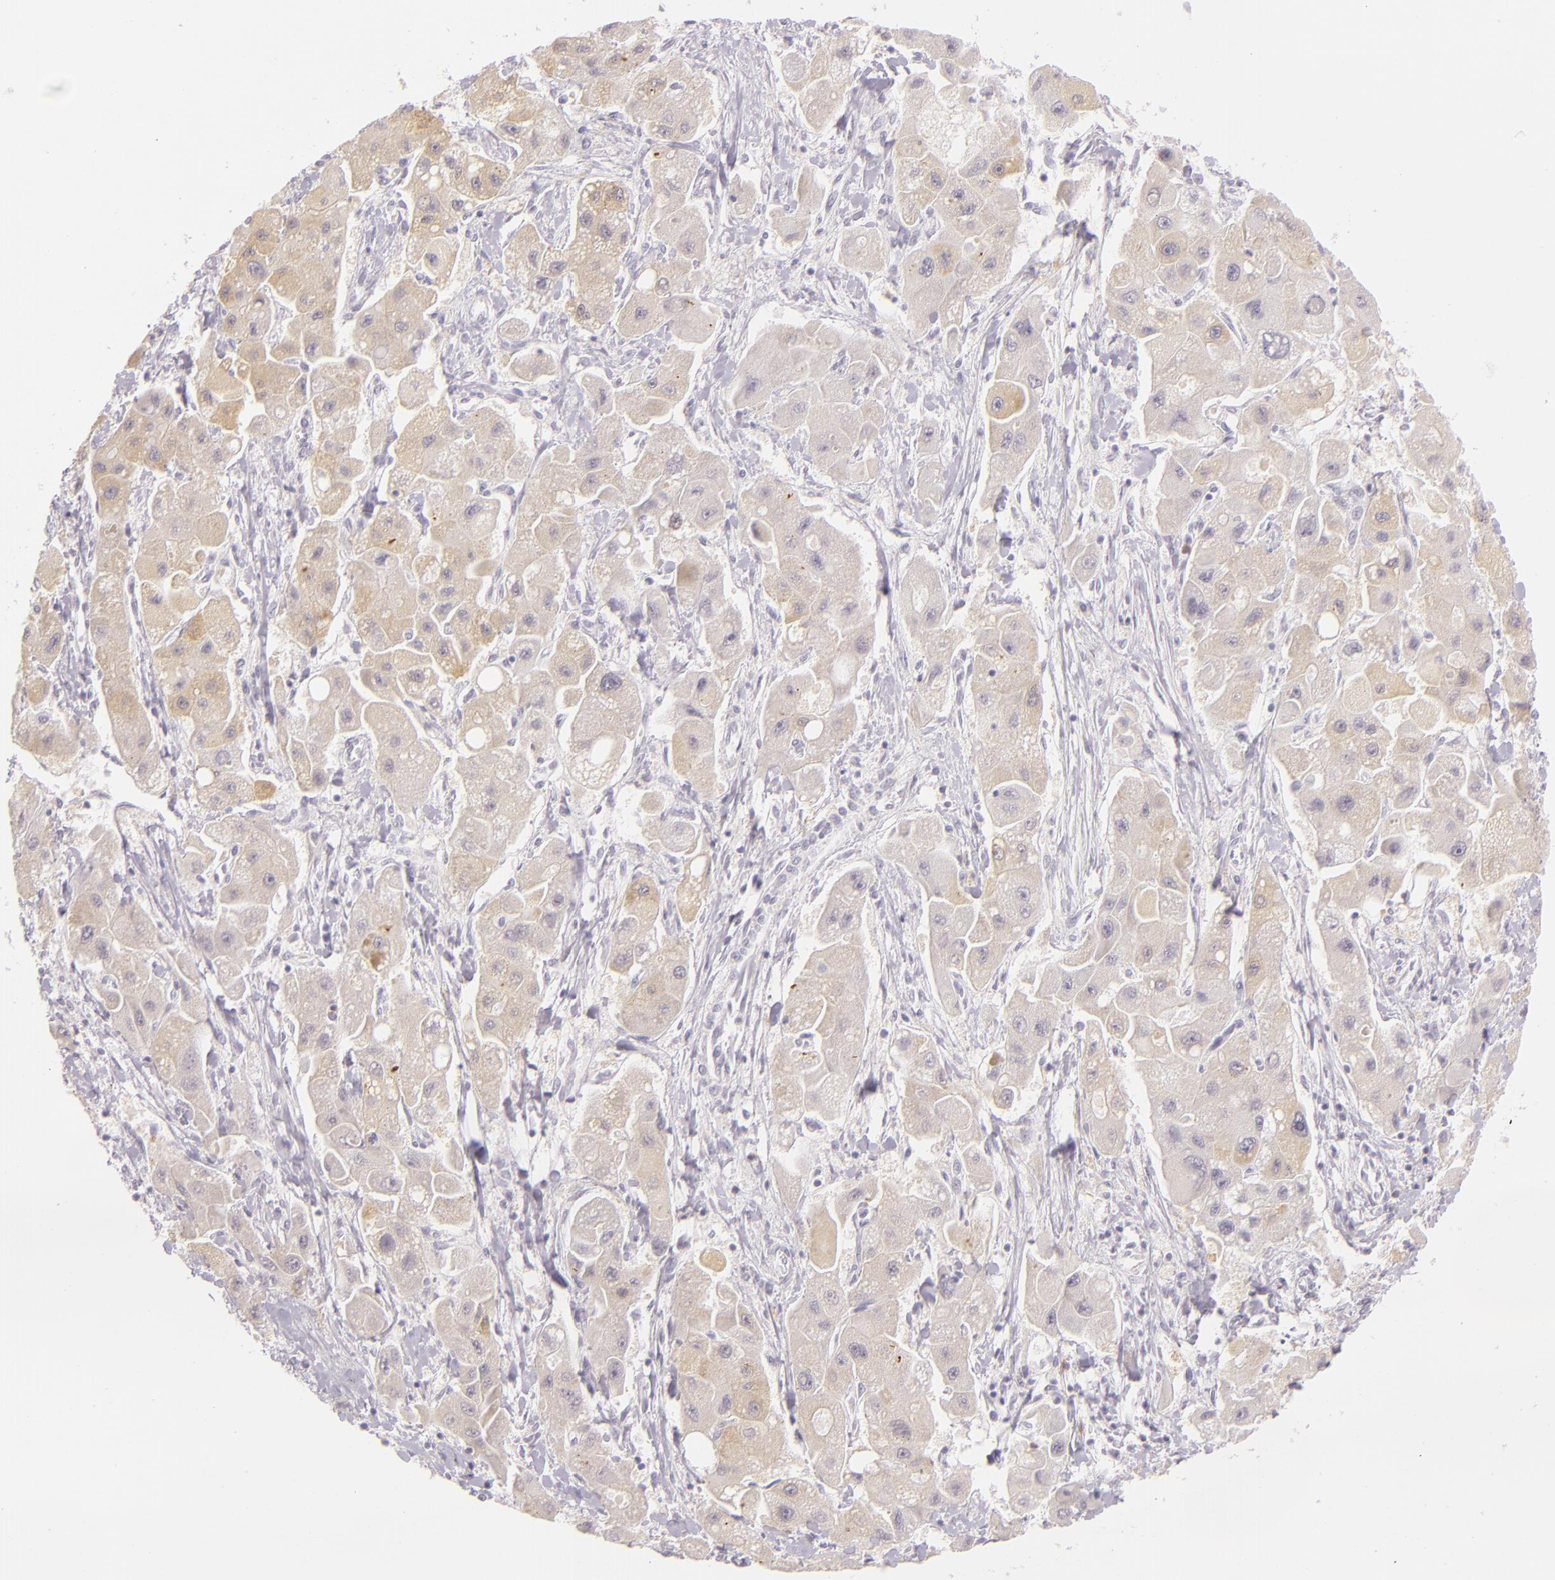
{"staining": {"intensity": "weak", "quantity": "25%-75%", "location": "cytoplasmic/membranous"}, "tissue": "liver cancer", "cell_type": "Tumor cells", "image_type": "cancer", "snomed": [{"axis": "morphology", "description": "Carcinoma, Hepatocellular, NOS"}, {"axis": "topography", "description": "Liver"}], "caption": "Liver hepatocellular carcinoma stained with DAB IHC demonstrates low levels of weak cytoplasmic/membranous expression in about 25%-75% of tumor cells. (Stains: DAB (3,3'-diaminobenzidine) in brown, nuclei in blue, Microscopy: brightfield microscopy at high magnification).", "gene": "CBS", "patient": {"sex": "male", "age": 24}}